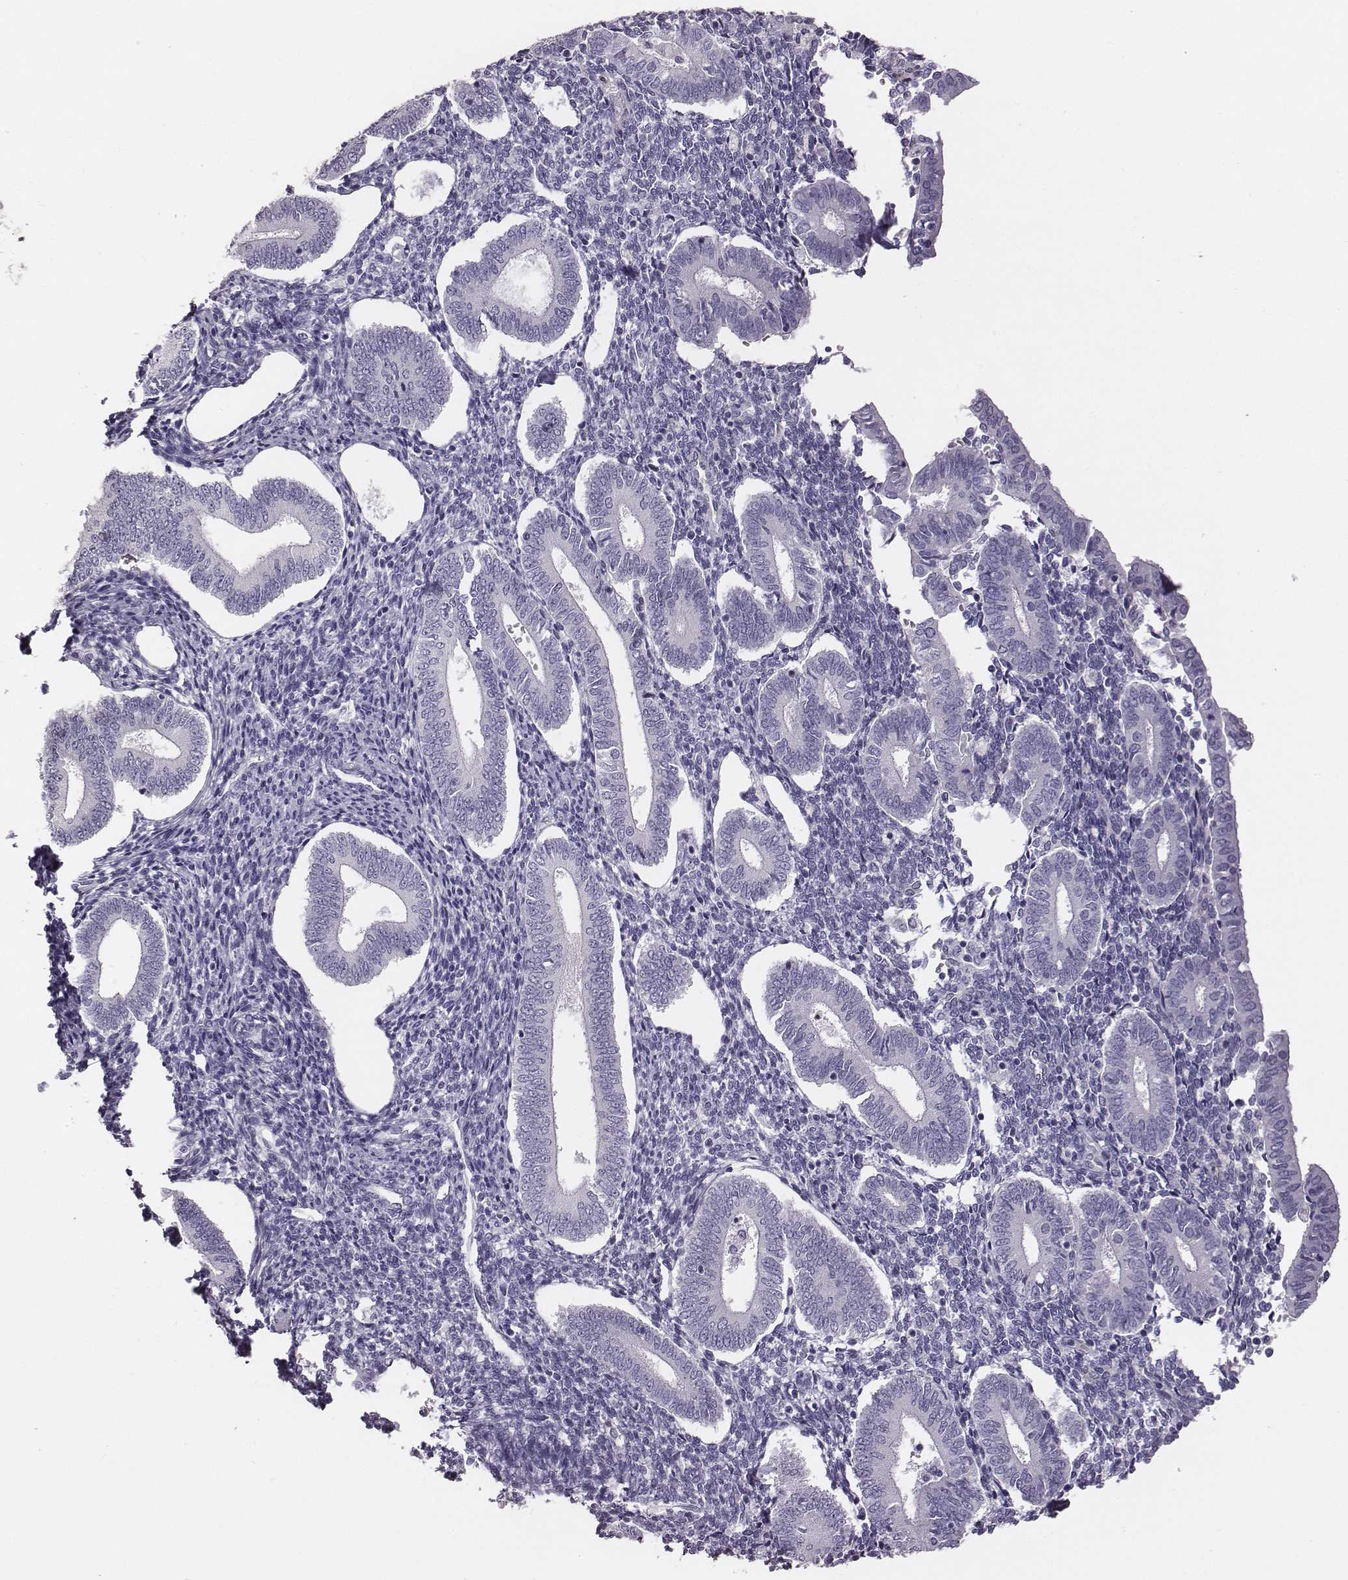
{"staining": {"intensity": "negative", "quantity": "none", "location": "none"}, "tissue": "endometrium", "cell_type": "Cells in endometrial stroma", "image_type": "normal", "snomed": [{"axis": "morphology", "description": "Normal tissue, NOS"}, {"axis": "topography", "description": "Endometrium"}], "caption": "DAB immunohistochemical staining of unremarkable human endometrium demonstrates no significant staining in cells in endometrial stroma.", "gene": "ENSG00000290147", "patient": {"sex": "female", "age": 40}}